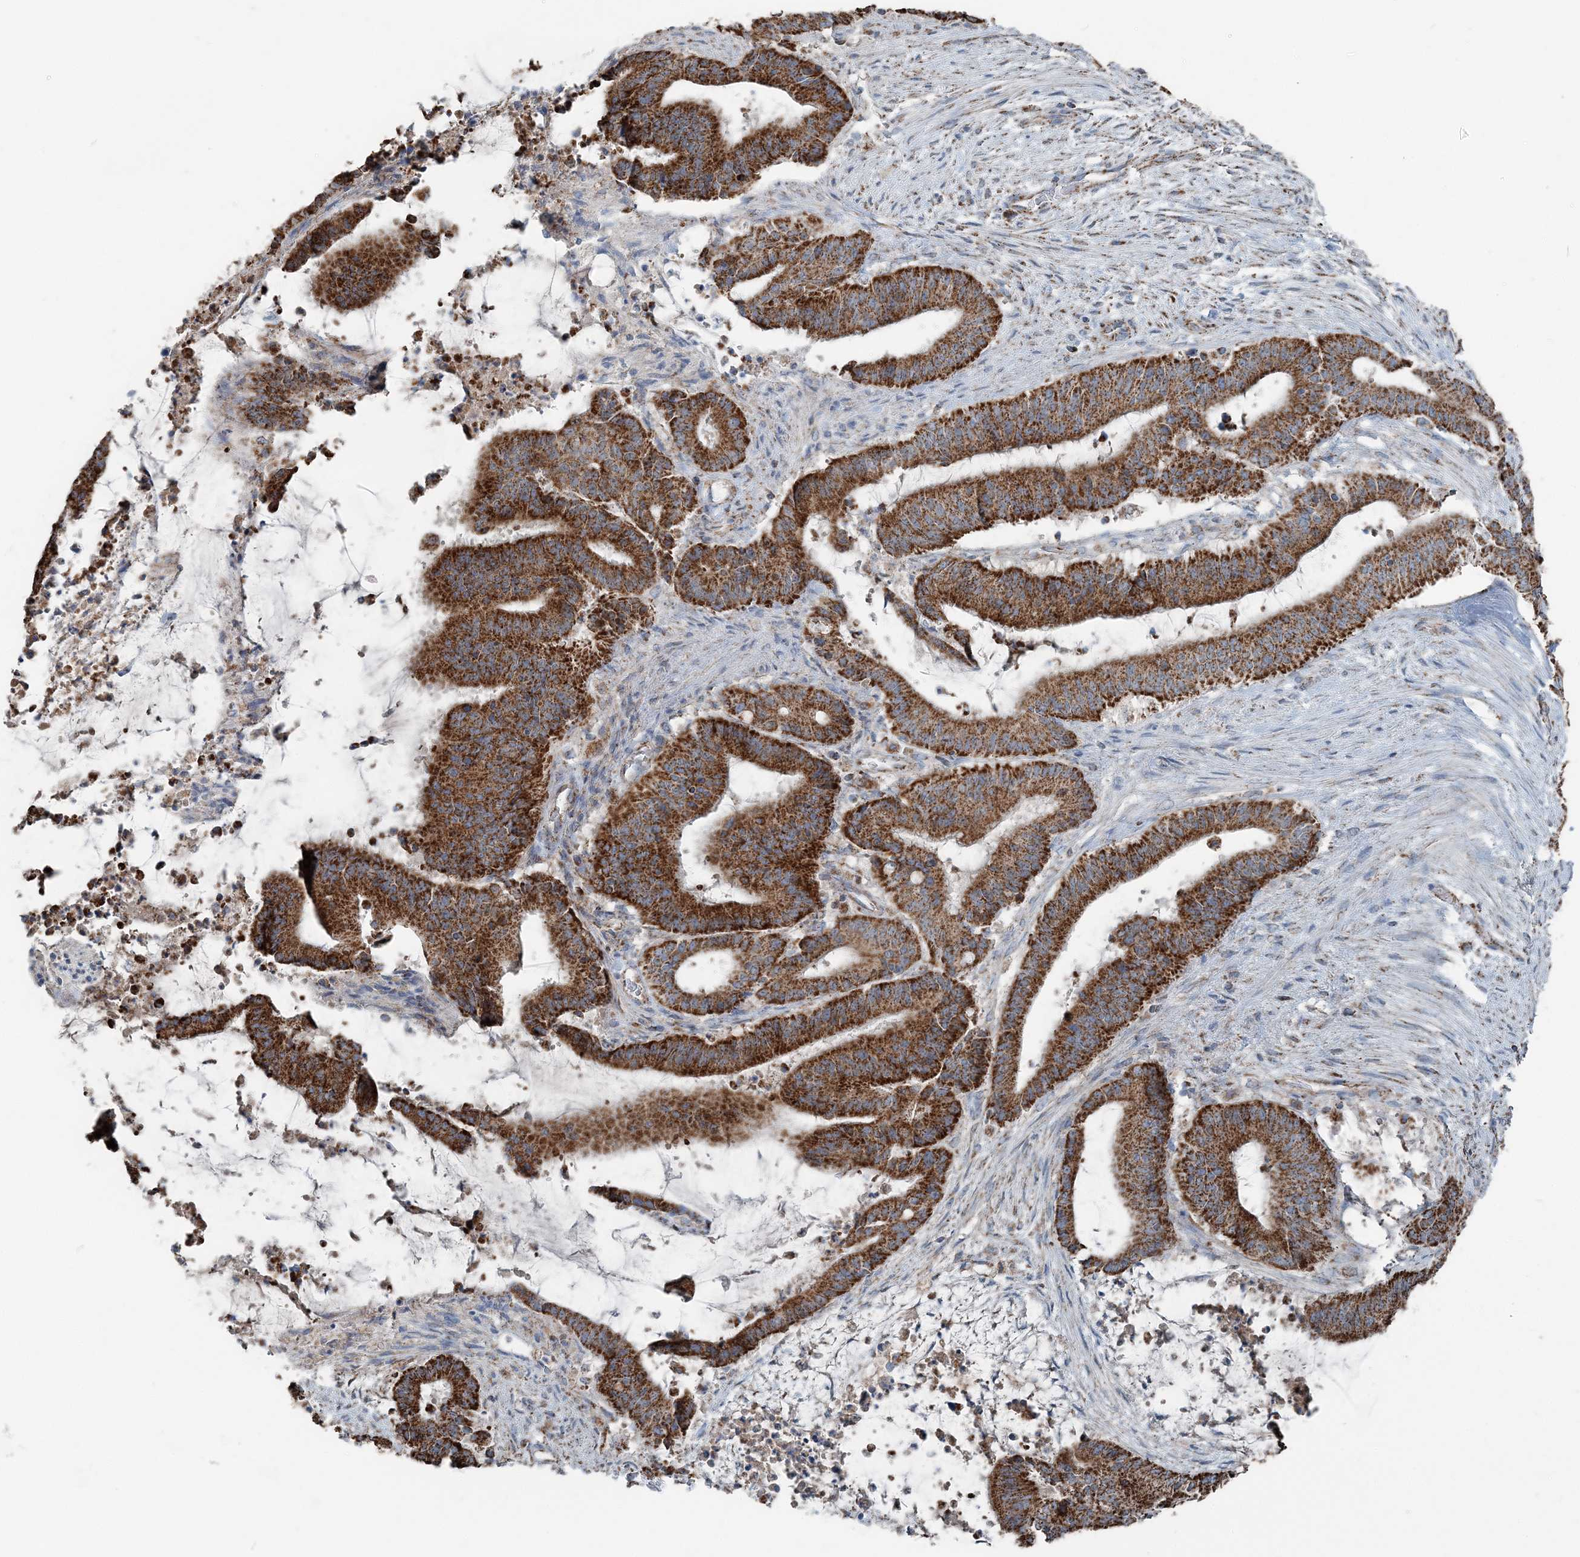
{"staining": {"intensity": "strong", "quantity": ">75%", "location": "cytoplasmic/membranous"}, "tissue": "liver cancer", "cell_type": "Tumor cells", "image_type": "cancer", "snomed": [{"axis": "morphology", "description": "Normal tissue, NOS"}, {"axis": "morphology", "description": "Cholangiocarcinoma"}, {"axis": "topography", "description": "Liver"}, {"axis": "topography", "description": "Peripheral nerve tissue"}], "caption": "Strong cytoplasmic/membranous protein expression is identified in about >75% of tumor cells in liver cancer (cholangiocarcinoma). (DAB = brown stain, brightfield microscopy at high magnification).", "gene": "SUCLG1", "patient": {"sex": "female", "age": 73}}